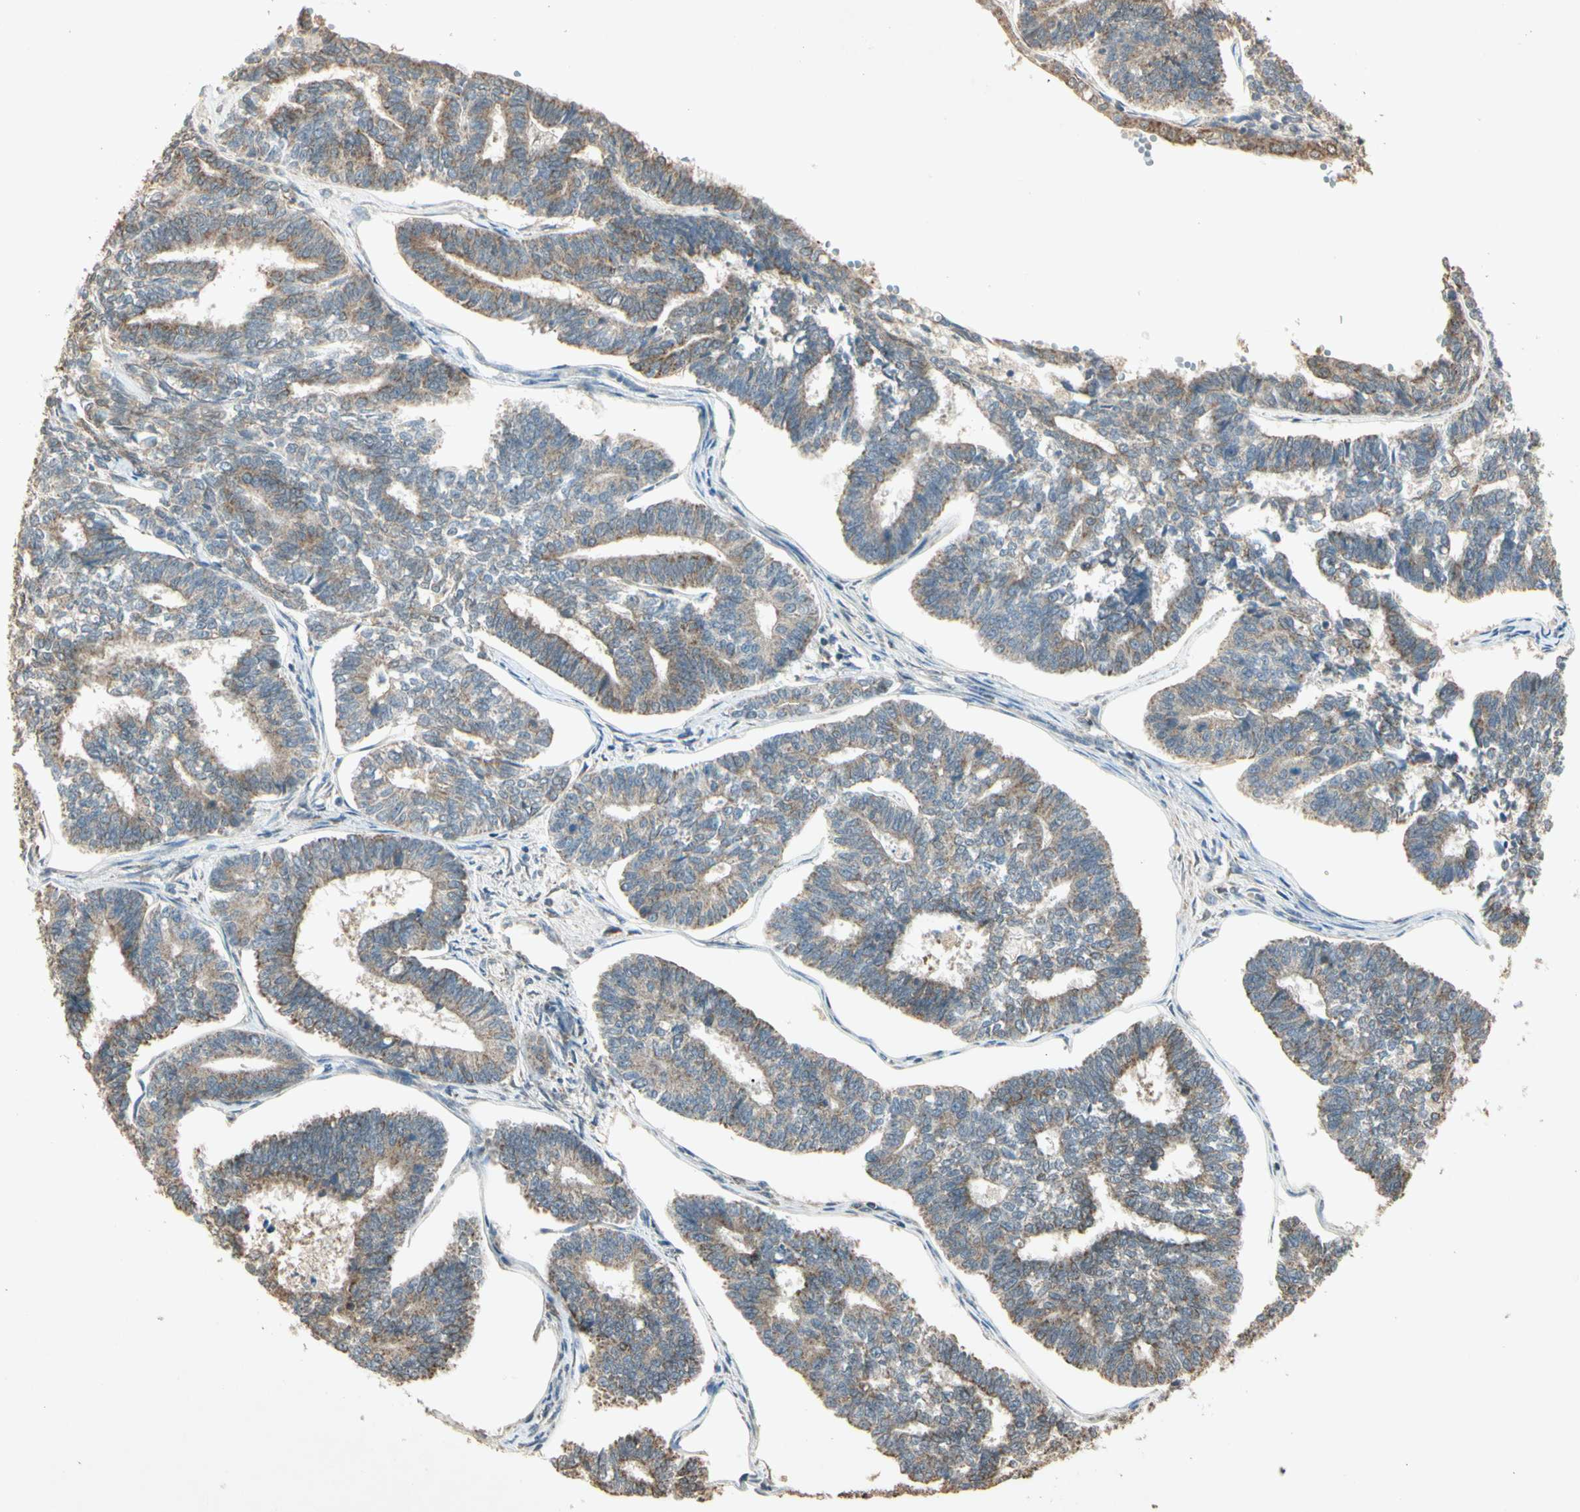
{"staining": {"intensity": "weak", "quantity": ">75%", "location": "cytoplasmic/membranous"}, "tissue": "endometrial cancer", "cell_type": "Tumor cells", "image_type": "cancer", "snomed": [{"axis": "morphology", "description": "Adenocarcinoma, NOS"}, {"axis": "topography", "description": "Endometrium"}], "caption": "Human adenocarcinoma (endometrial) stained for a protein (brown) reveals weak cytoplasmic/membranous positive staining in about >75% of tumor cells.", "gene": "PRDX5", "patient": {"sex": "female", "age": 70}}